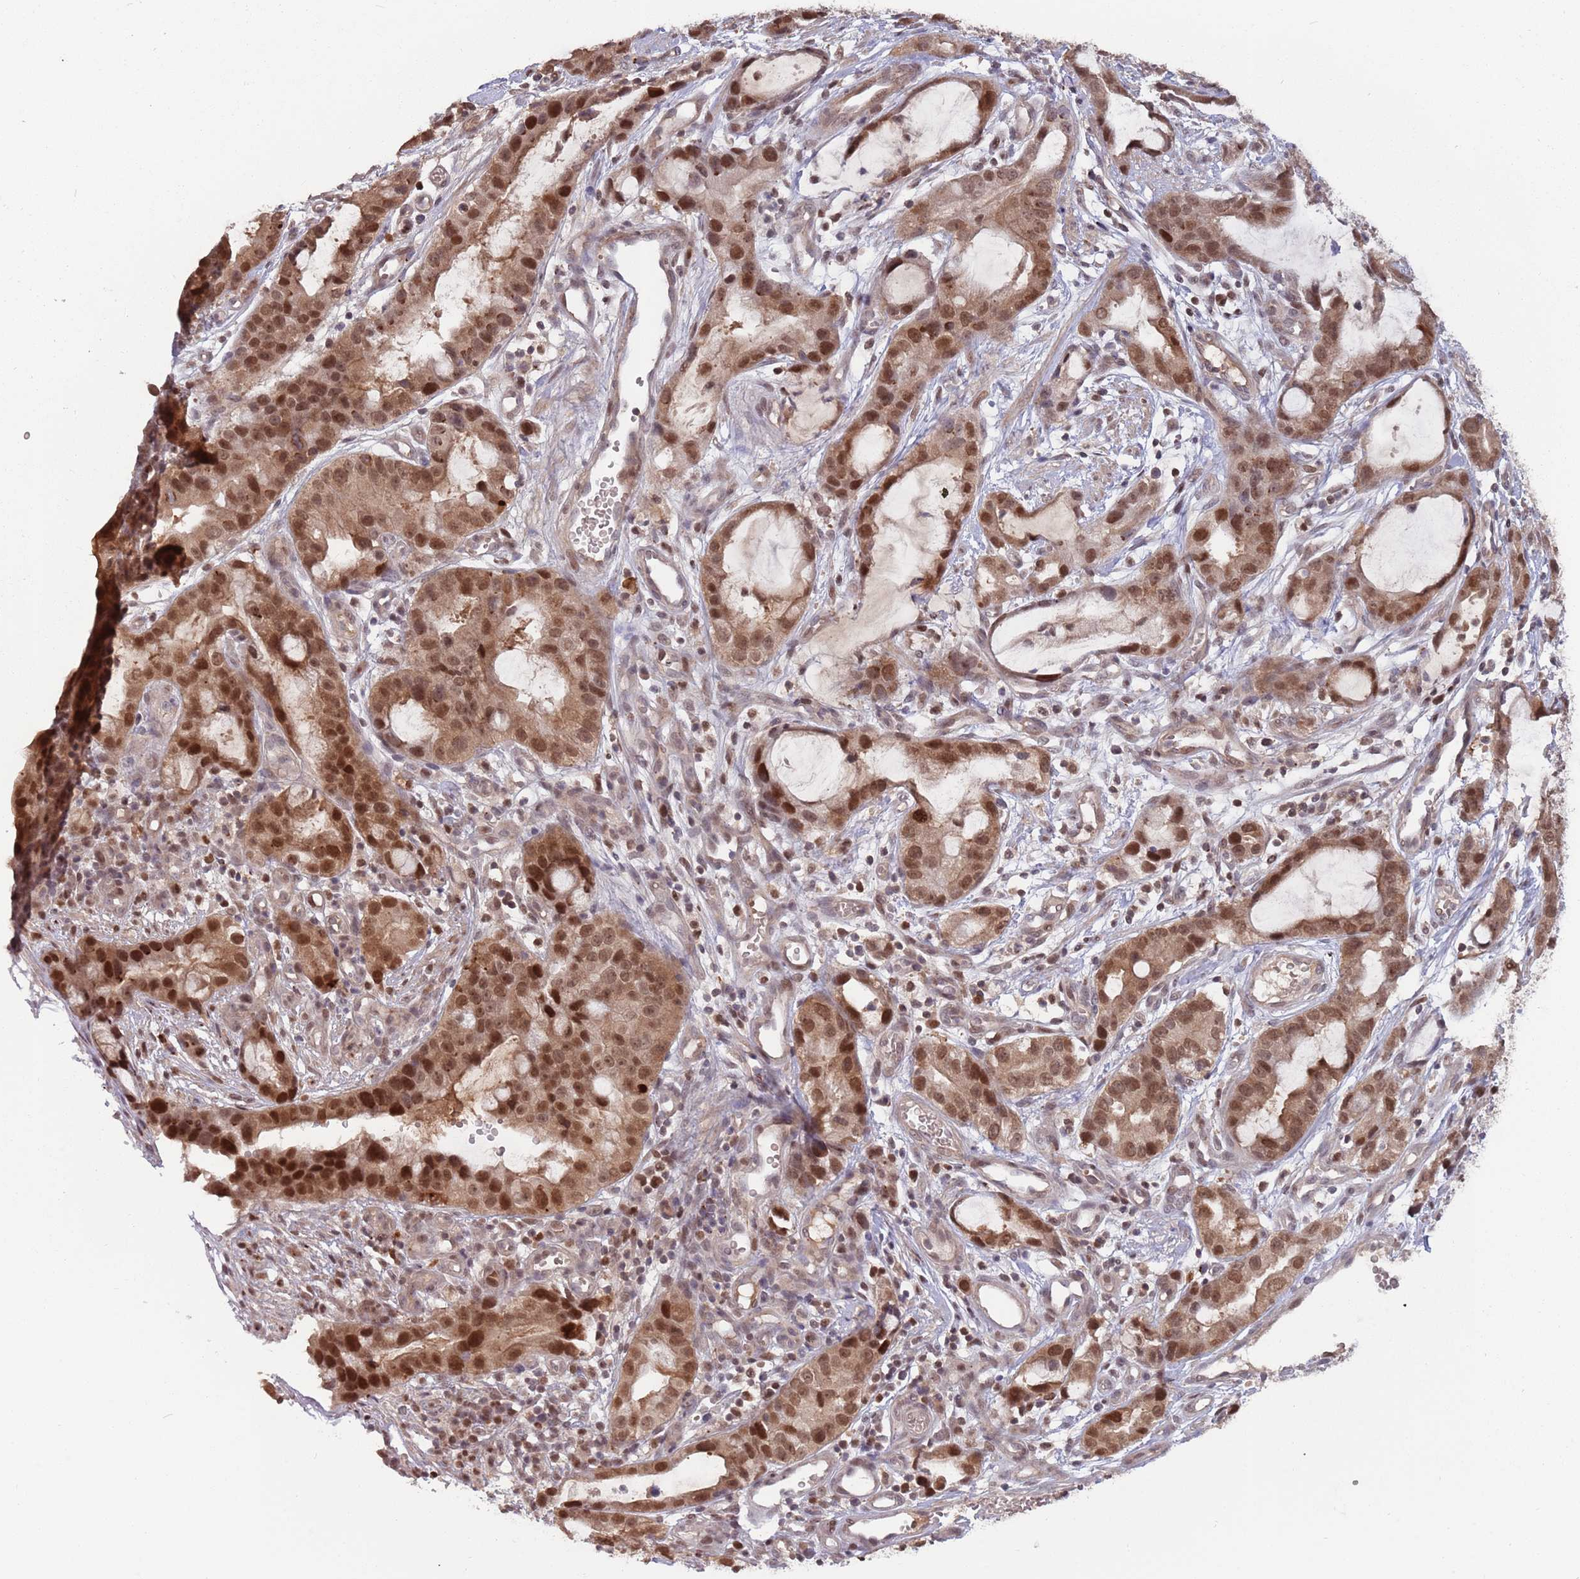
{"staining": {"intensity": "strong", "quantity": ">75%", "location": "cytoplasmic/membranous,nuclear"}, "tissue": "stomach cancer", "cell_type": "Tumor cells", "image_type": "cancer", "snomed": [{"axis": "morphology", "description": "Adenocarcinoma, NOS"}, {"axis": "topography", "description": "Stomach"}], "caption": "This is an image of immunohistochemistry (IHC) staining of stomach cancer (adenocarcinoma), which shows strong staining in the cytoplasmic/membranous and nuclear of tumor cells.", "gene": "SALL1", "patient": {"sex": "male", "age": 55}}